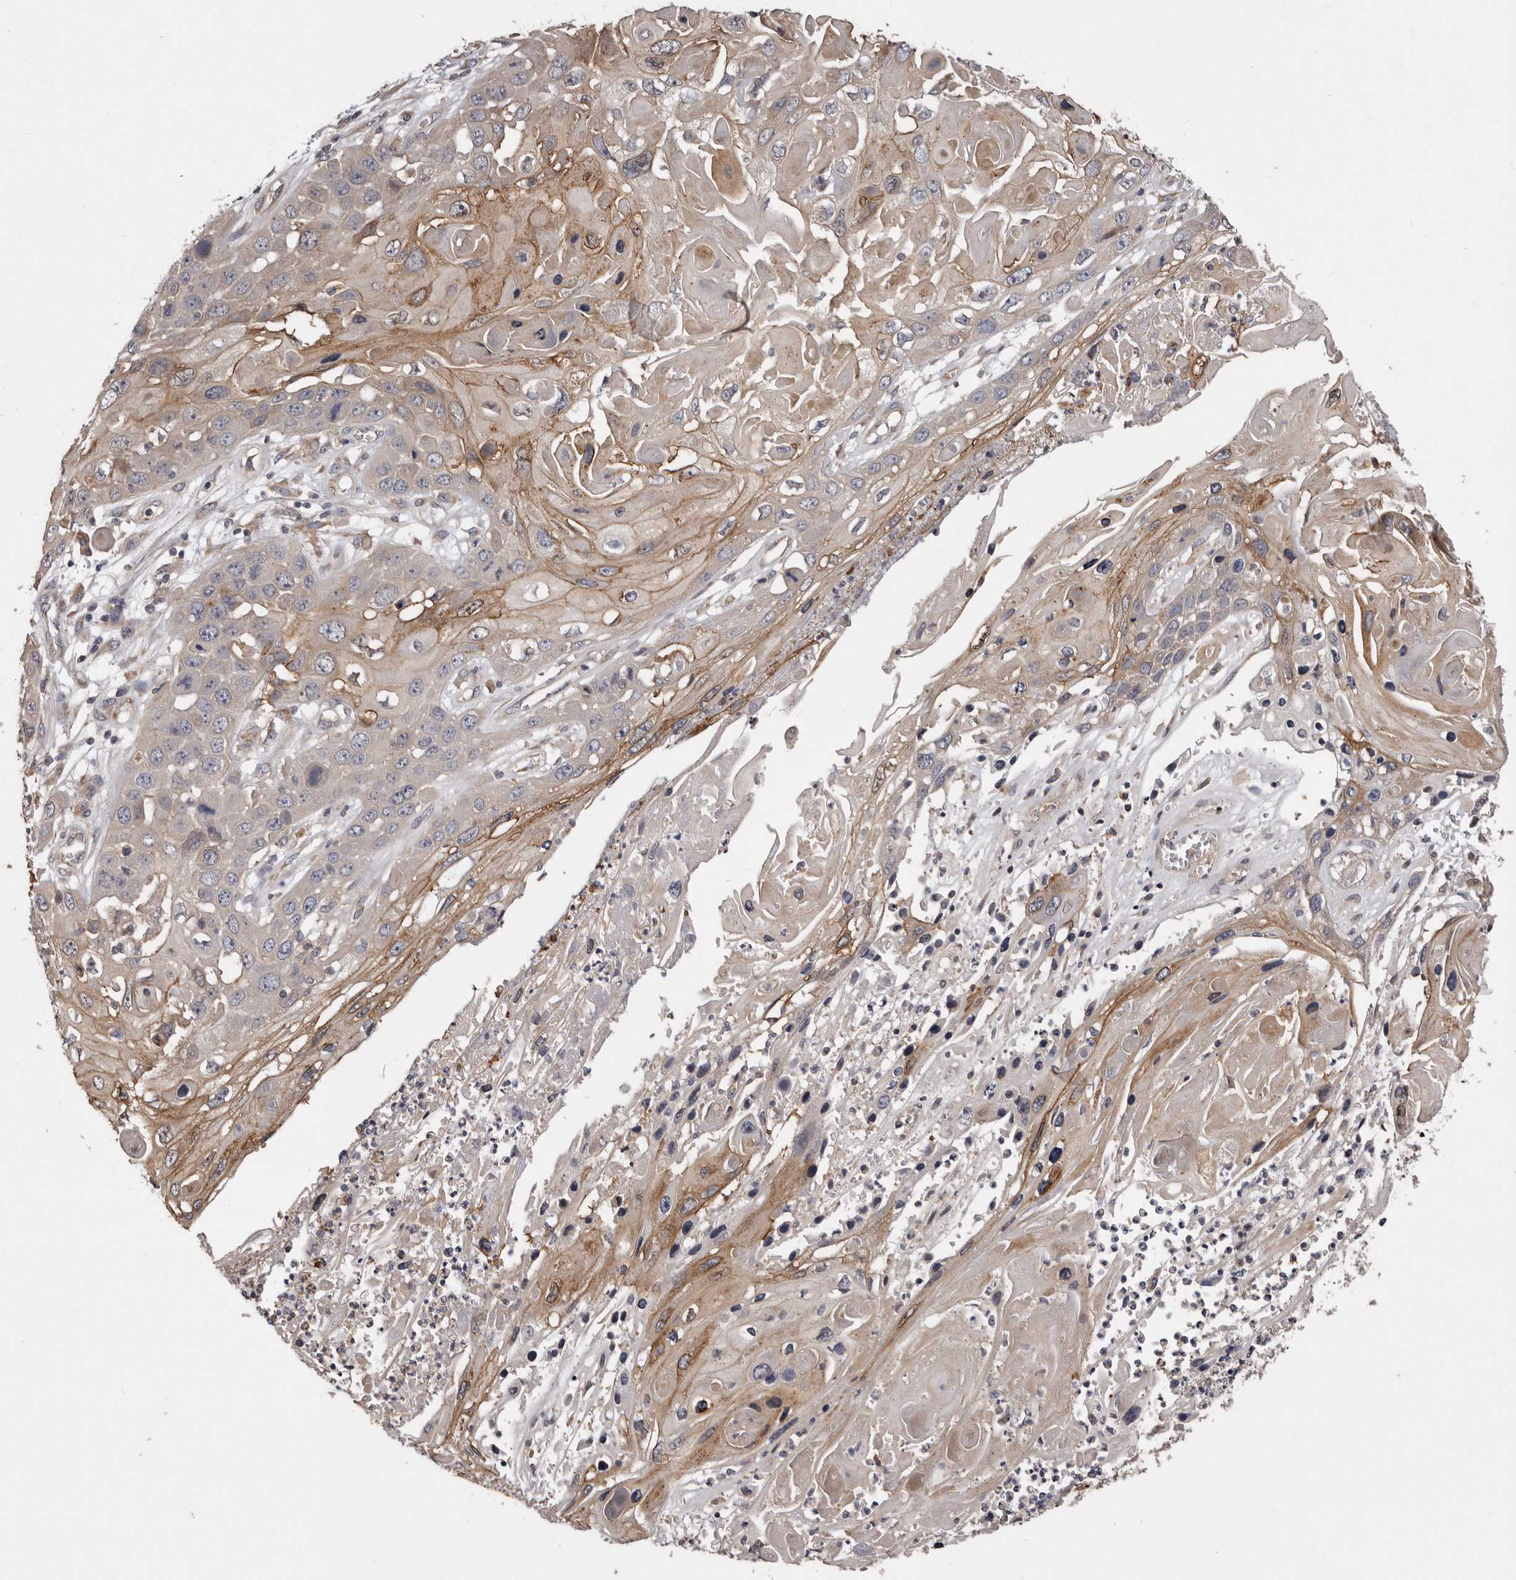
{"staining": {"intensity": "moderate", "quantity": "<25%", "location": "cytoplasmic/membranous"}, "tissue": "skin cancer", "cell_type": "Tumor cells", "image_type": "cancer", "snomed": [{"axis": "morphology", "description": "Squamous cell carcinoma, NOS"}, {"axis": "topography", "description": "Skin"}], "caption": "Protein staining of skin cancer tissue reveals moderate cytoplasmic/membranous staining in approximately <25% of tumor cells.", "gene": "ARMCX1", "patient": {"sex": "male", "age": 55}}